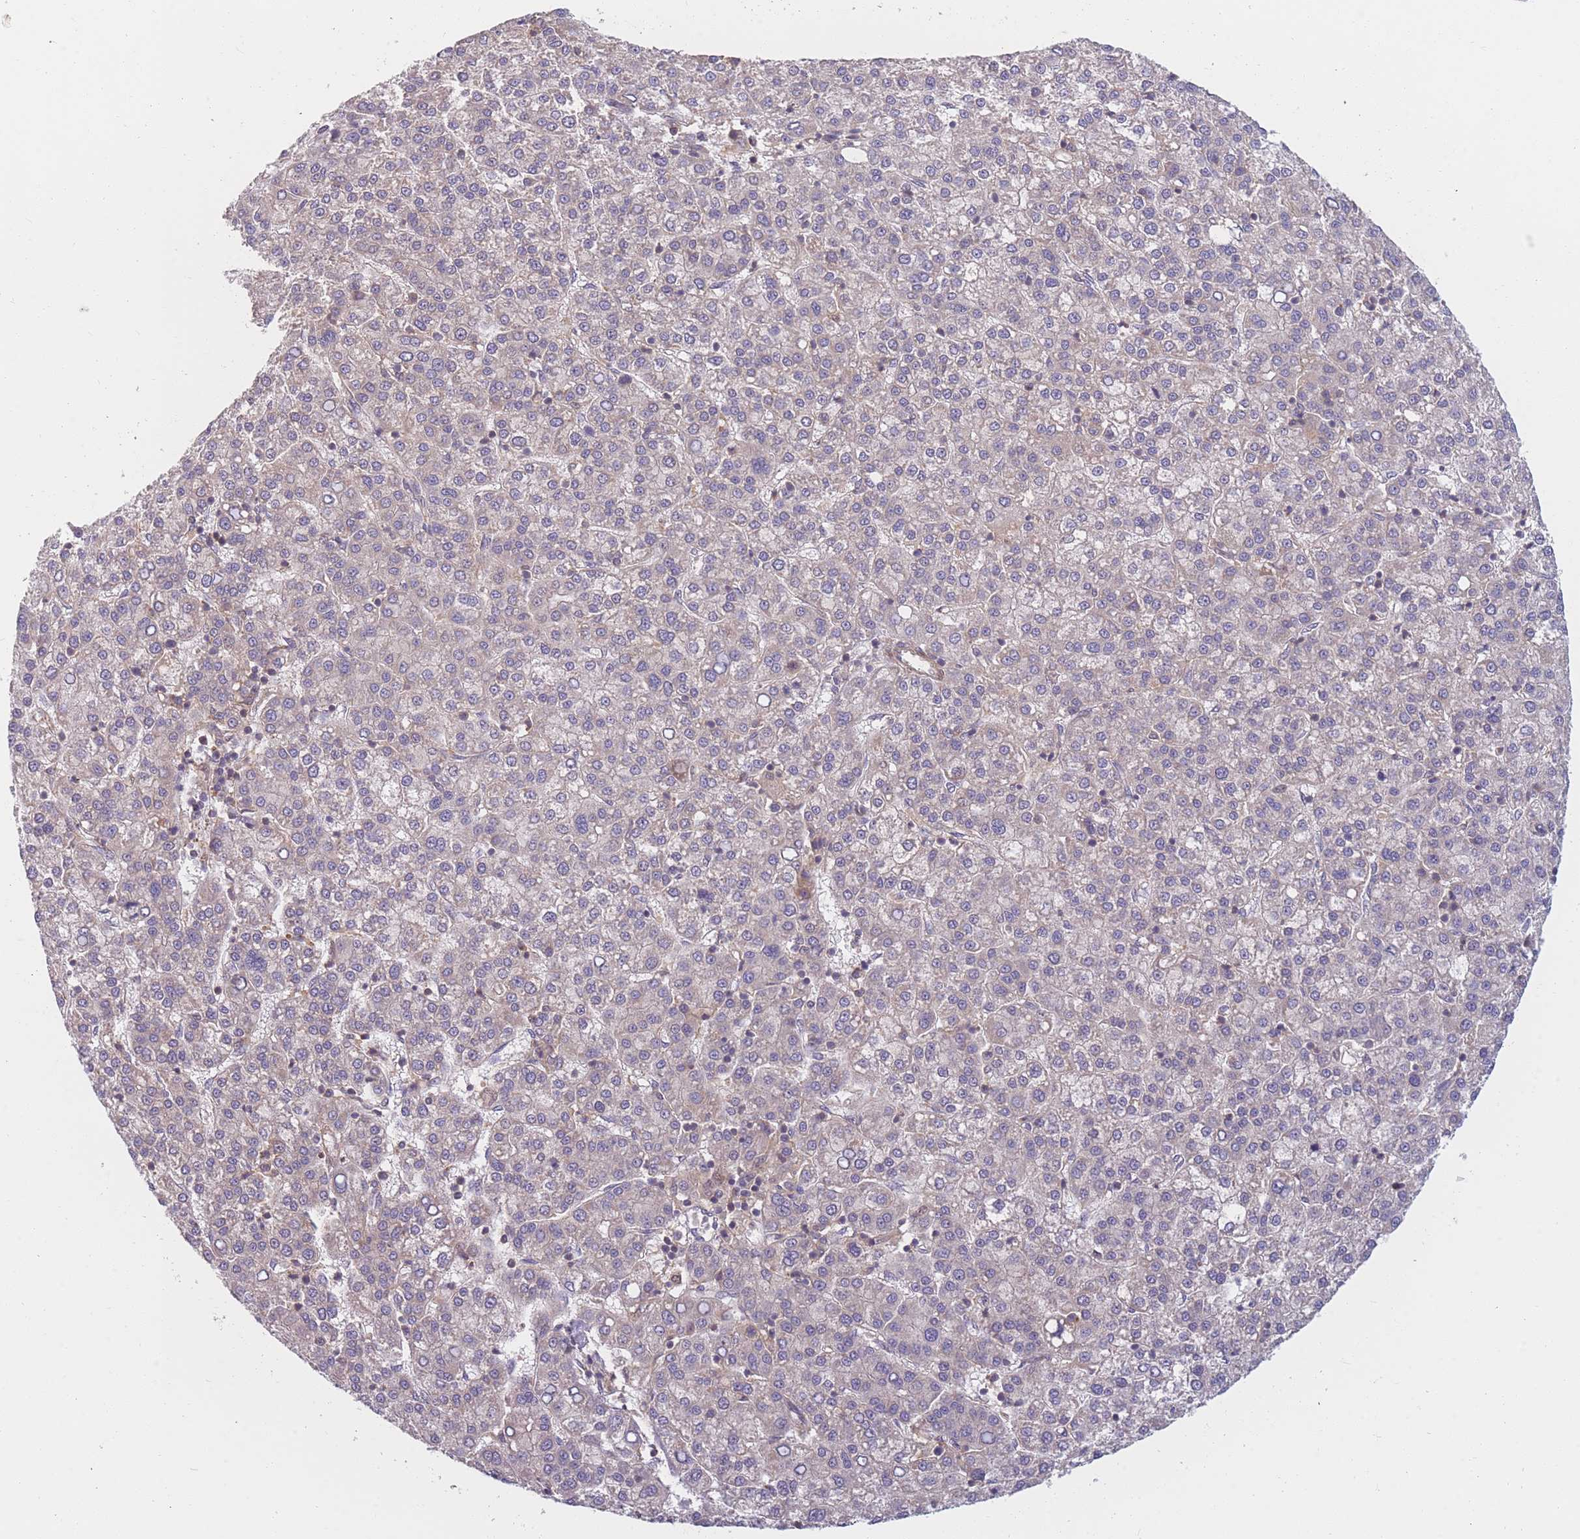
{"staining": {"intensity": "weak", "quantity": "25%-75%", "location": "cytoplasmic/membranous"}, "tissue": "liver cancer", "cell_type": "Tumor cells", "image_type": "cancer", "snomed": [{"axis": "morphology", "description": "Carcinoma, Hepatocellular, NOS"}, {"axis": "topography", "description": "Liver"}], "caption": "The photomicrograph exhibits staining of hepatocellular carcinoma (liver), revealing weak cytoplasmic/membranous protein expression (brown color) within tumor cells.", "gene": "FAM153A", "patient": {"sex": "female", "age": 58}}